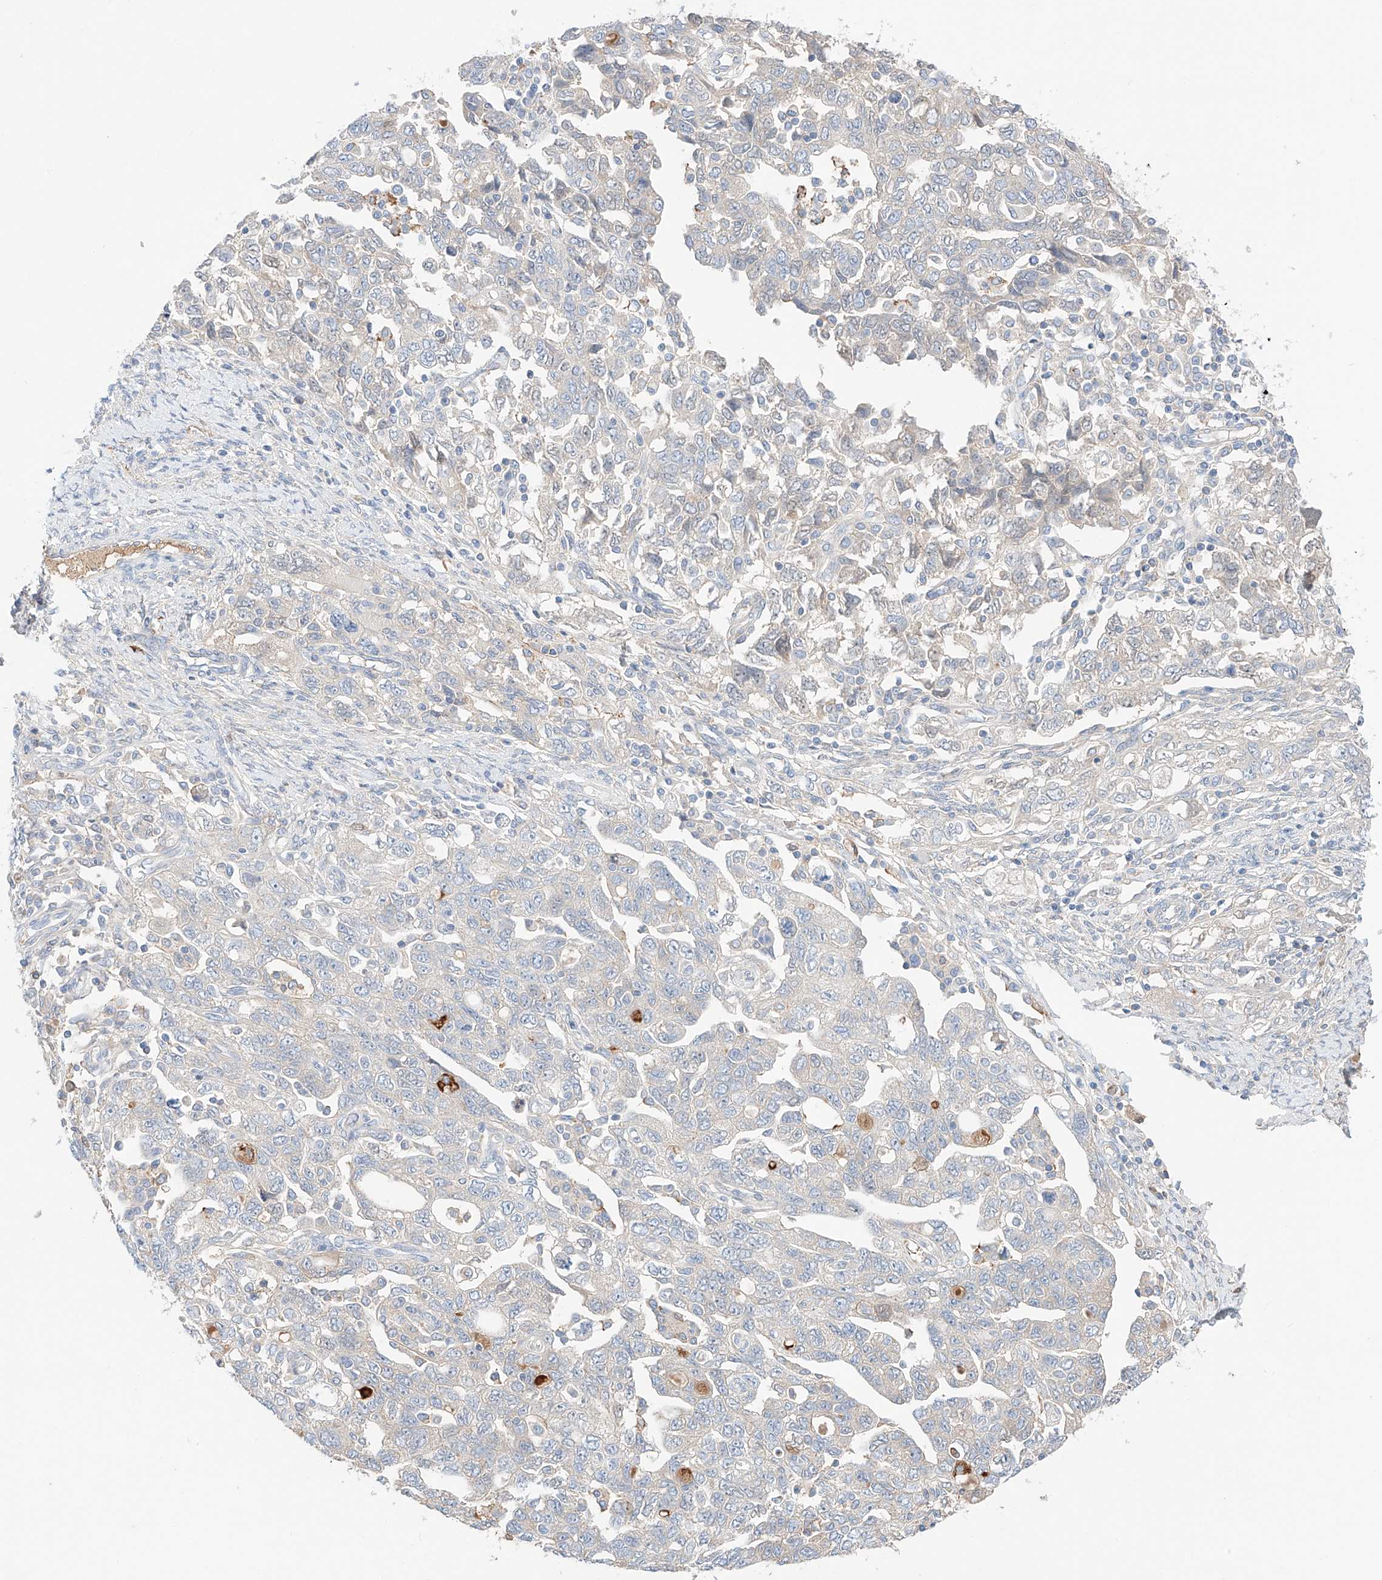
{"staining": {"intensity": "weak", "quantity": "<25%", "location": "cytoplasmic/membranous"}, "tissue": "ovarian cancer", "cell_type": "Tumor cells", "image_type": "cancer", "snomed": [{"axis": "morphology", "description": "Carcinoma, NOS"}, {"axis": "morphology", "description": "Cystadenocarcinoma, serous, NOS"}, {"axis": "topography", "description": "Ovary"}], "caption": "High magnification brightfield microscopy of ovarian cancer stained with DAB (brown) and counterstained with hematoxylin (blue): tumor cells show no significant staining.", "gene": "PGGT1B", "patient": {"sex": "female", "age": 69}}